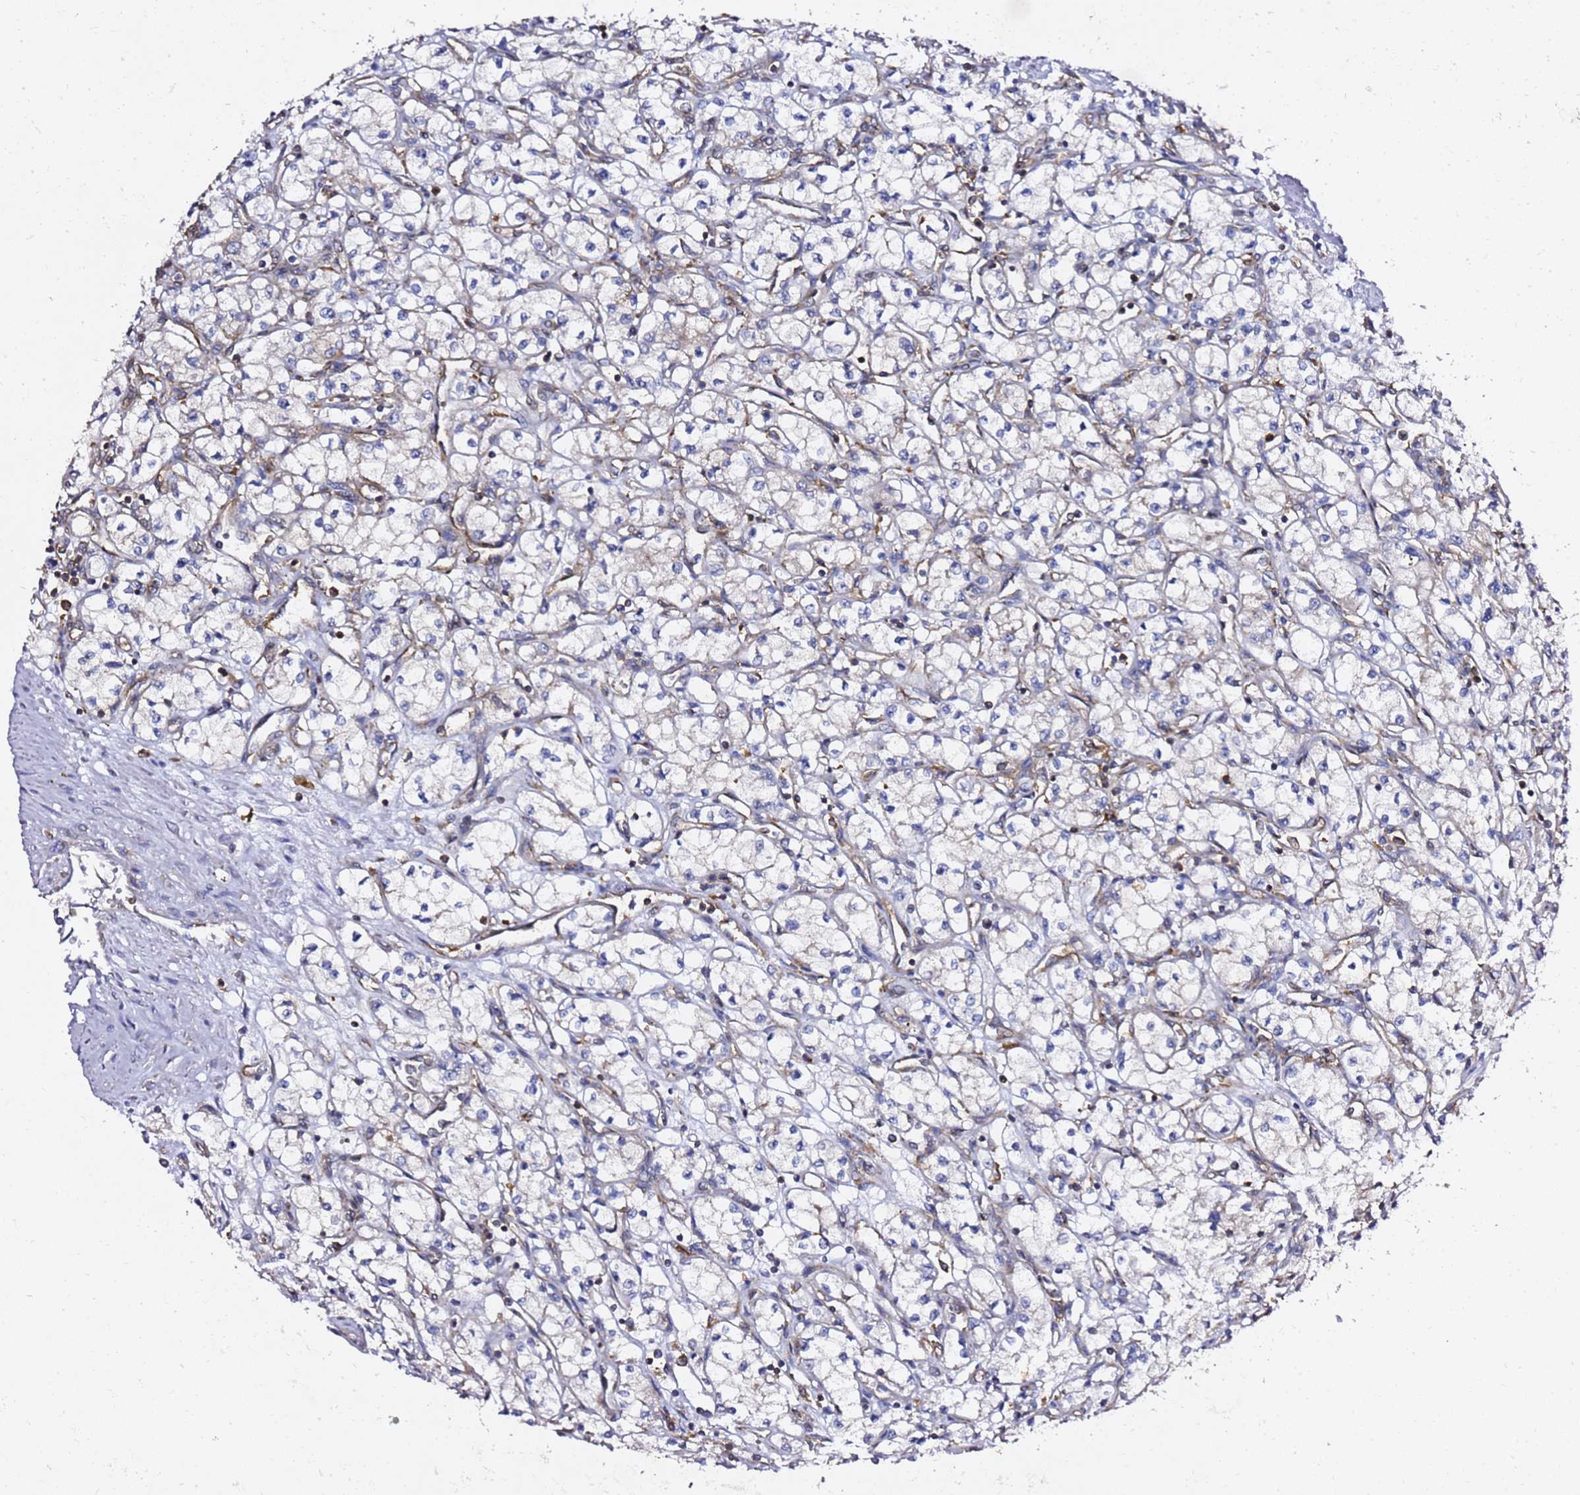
{"staining": {"intensity": "negative", "quantity": "none", "location": "none"}, "tissue": "renal cancer", "cell_type": "Tumor cells", "image_type": "cancer", "snomed": [{"axis": "morphology", "description": "Adenocarcinoma, NOS"}, {"axis": "topography", "description": "Kidney"}], "caption": "This is an immunohistochemistry micrograph of human renal adenocarcinoma. There is no staining in tumor cells.", "gene": "TPST1", "patient": {"sex": "male", "age": 59}}